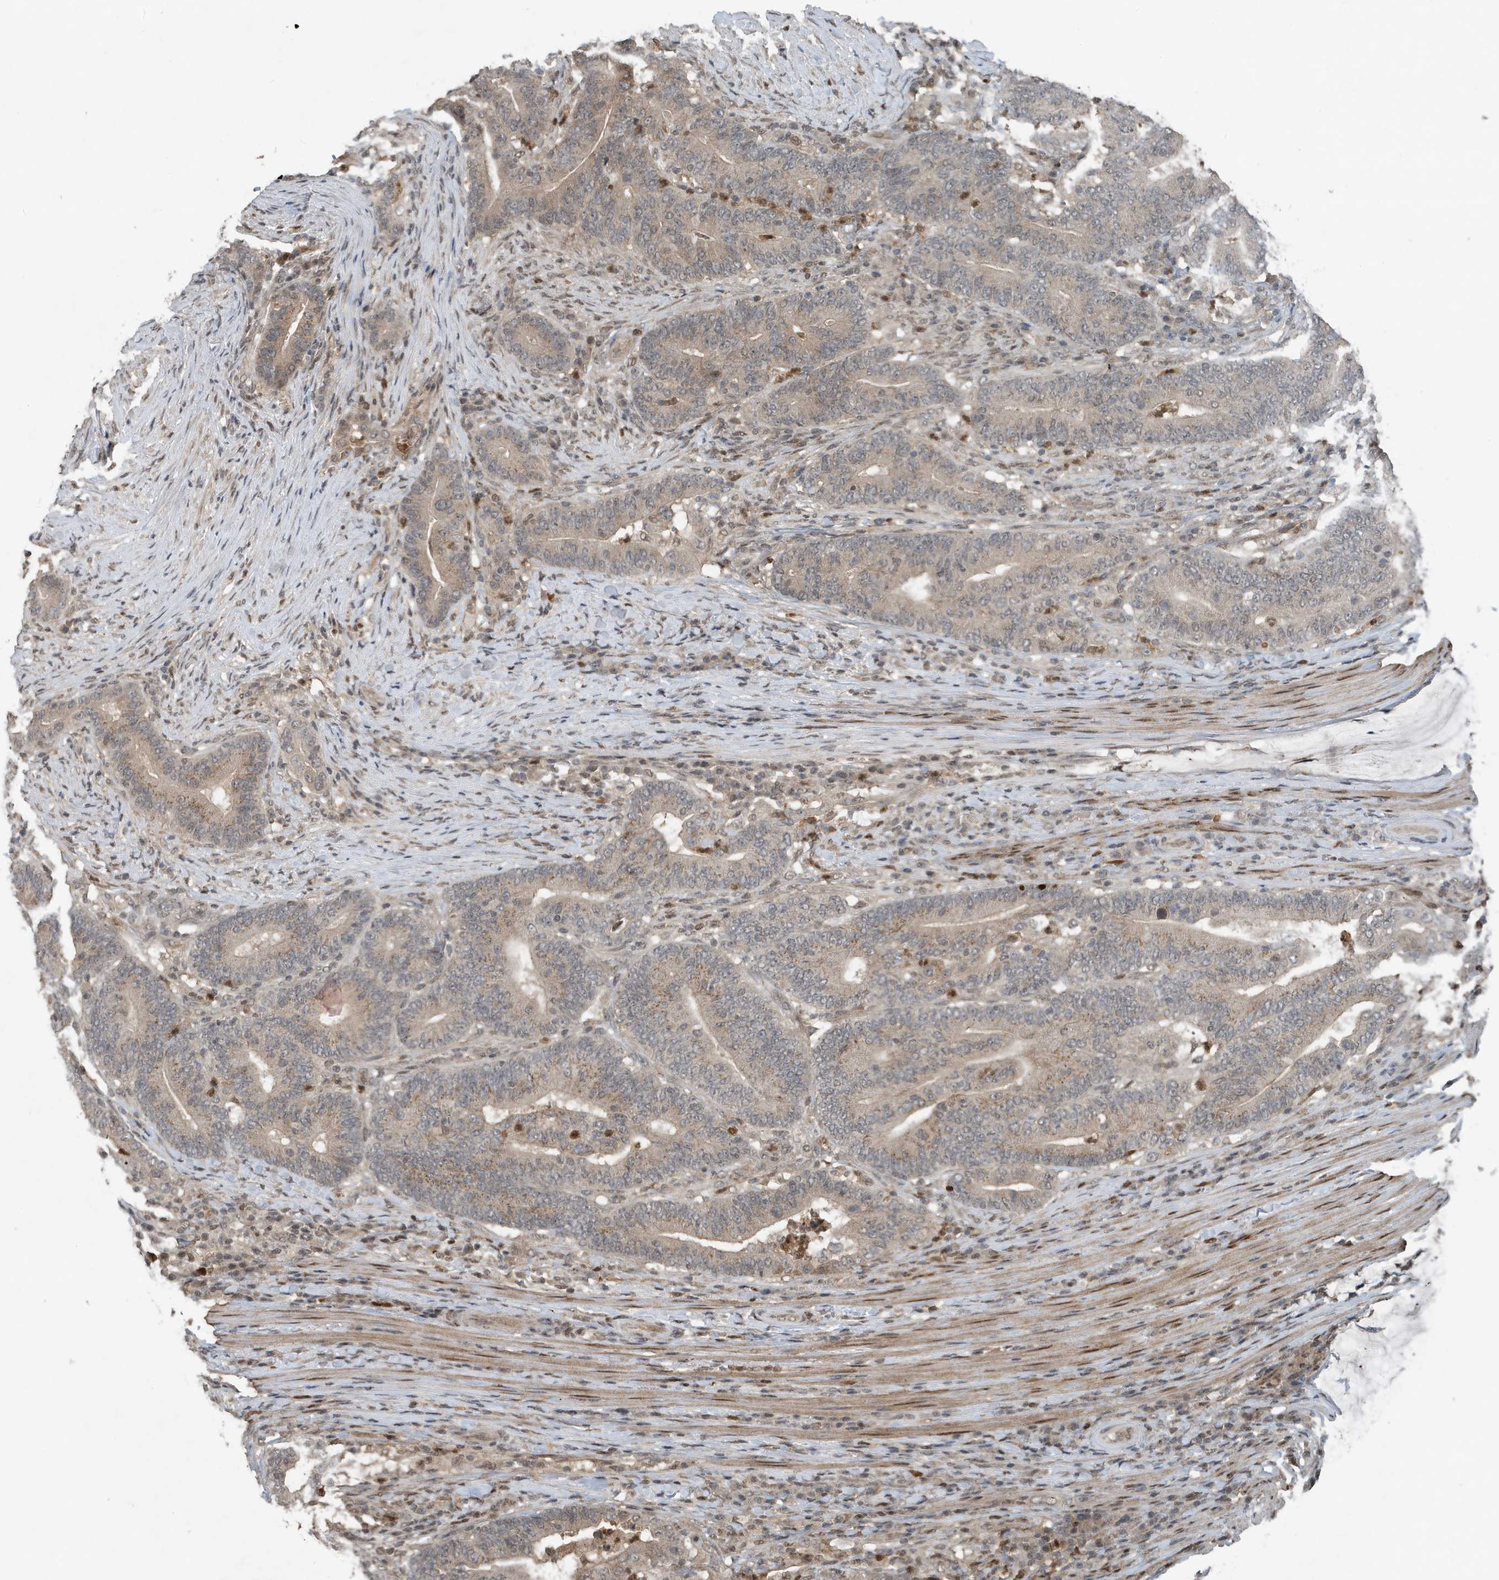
{"staining": {"intensity": "weak", "quantity": "25%-75%", "location": "cytoplasmic/membranous"}, "tissue": "colorectal cancer", "cell_type": "Tumor cells", "image_type": "cancer", "snomed": [{"axis": "morphology", "description": "Normal tissue, NOS"}, {"axis": "morphology", "description": "Adenocarcinoma, NOS"}, {"axis": "topography", "description": "Colon"}], "caption": "Immunohistochemistry (IHC) of colorectal cancer displays low levels of weak cytoplasmic/membranous positivity in approximately 25%-75% of tumor cells. (Stains: DAB in brown, nuclei in blue, Microscopy: brightfield microscopy at high magnification).", "gene": "HSPA1A", "patient": {"sex": "female", "age": 66}}